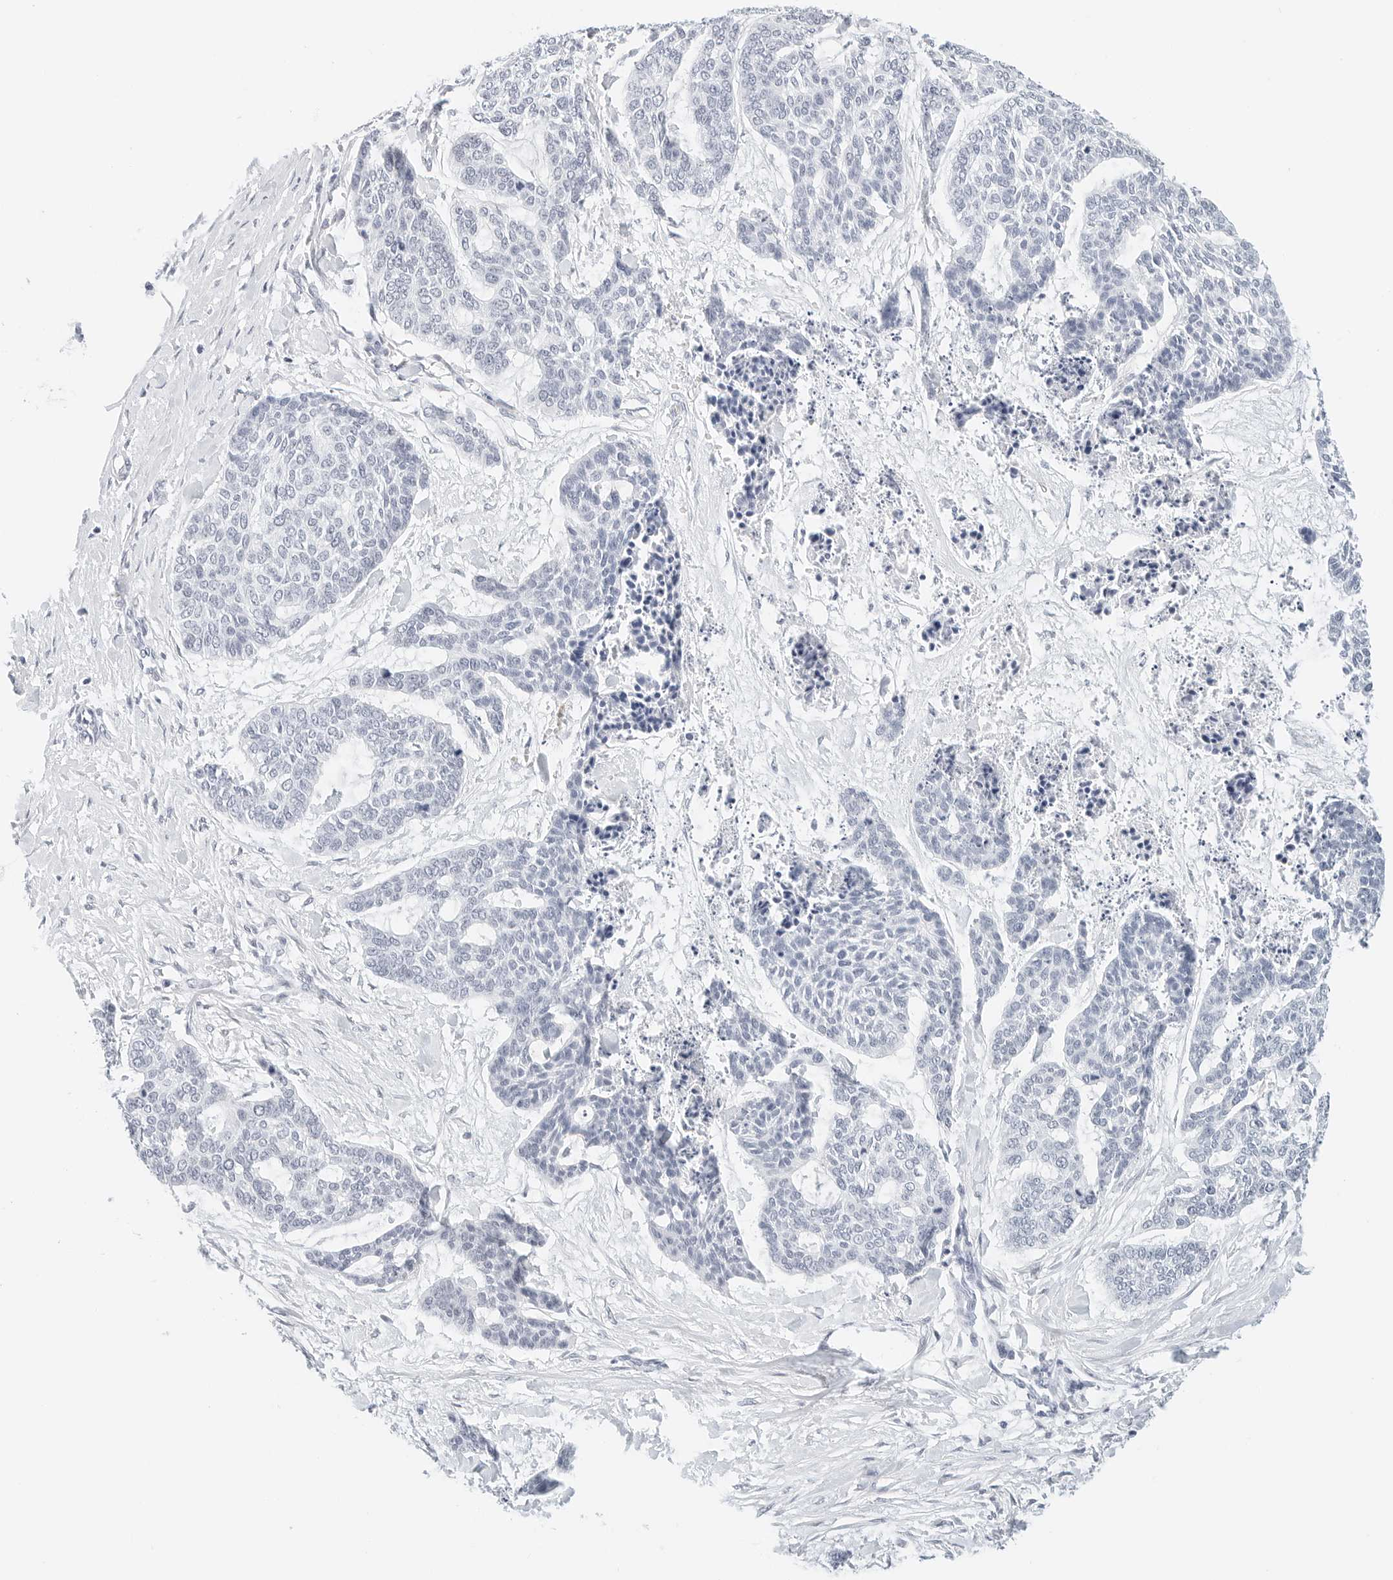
{"staining": {"intensity": "negative", "quantity": "none", "location": "none"}, "tissue": "skin cancer", "cell_type": "Tumor cells", "image_type": "cancer", "snomed": [{"axis": "morphology", "description": "Basal cell carcinoma"}, {"axis": "topography", "description": "Skin"}], "caption": "Tumor cells are negative for brown protein staining in skin cancer.", "gene": "CD22", "patient": {"sex": "female", "age": 64}}